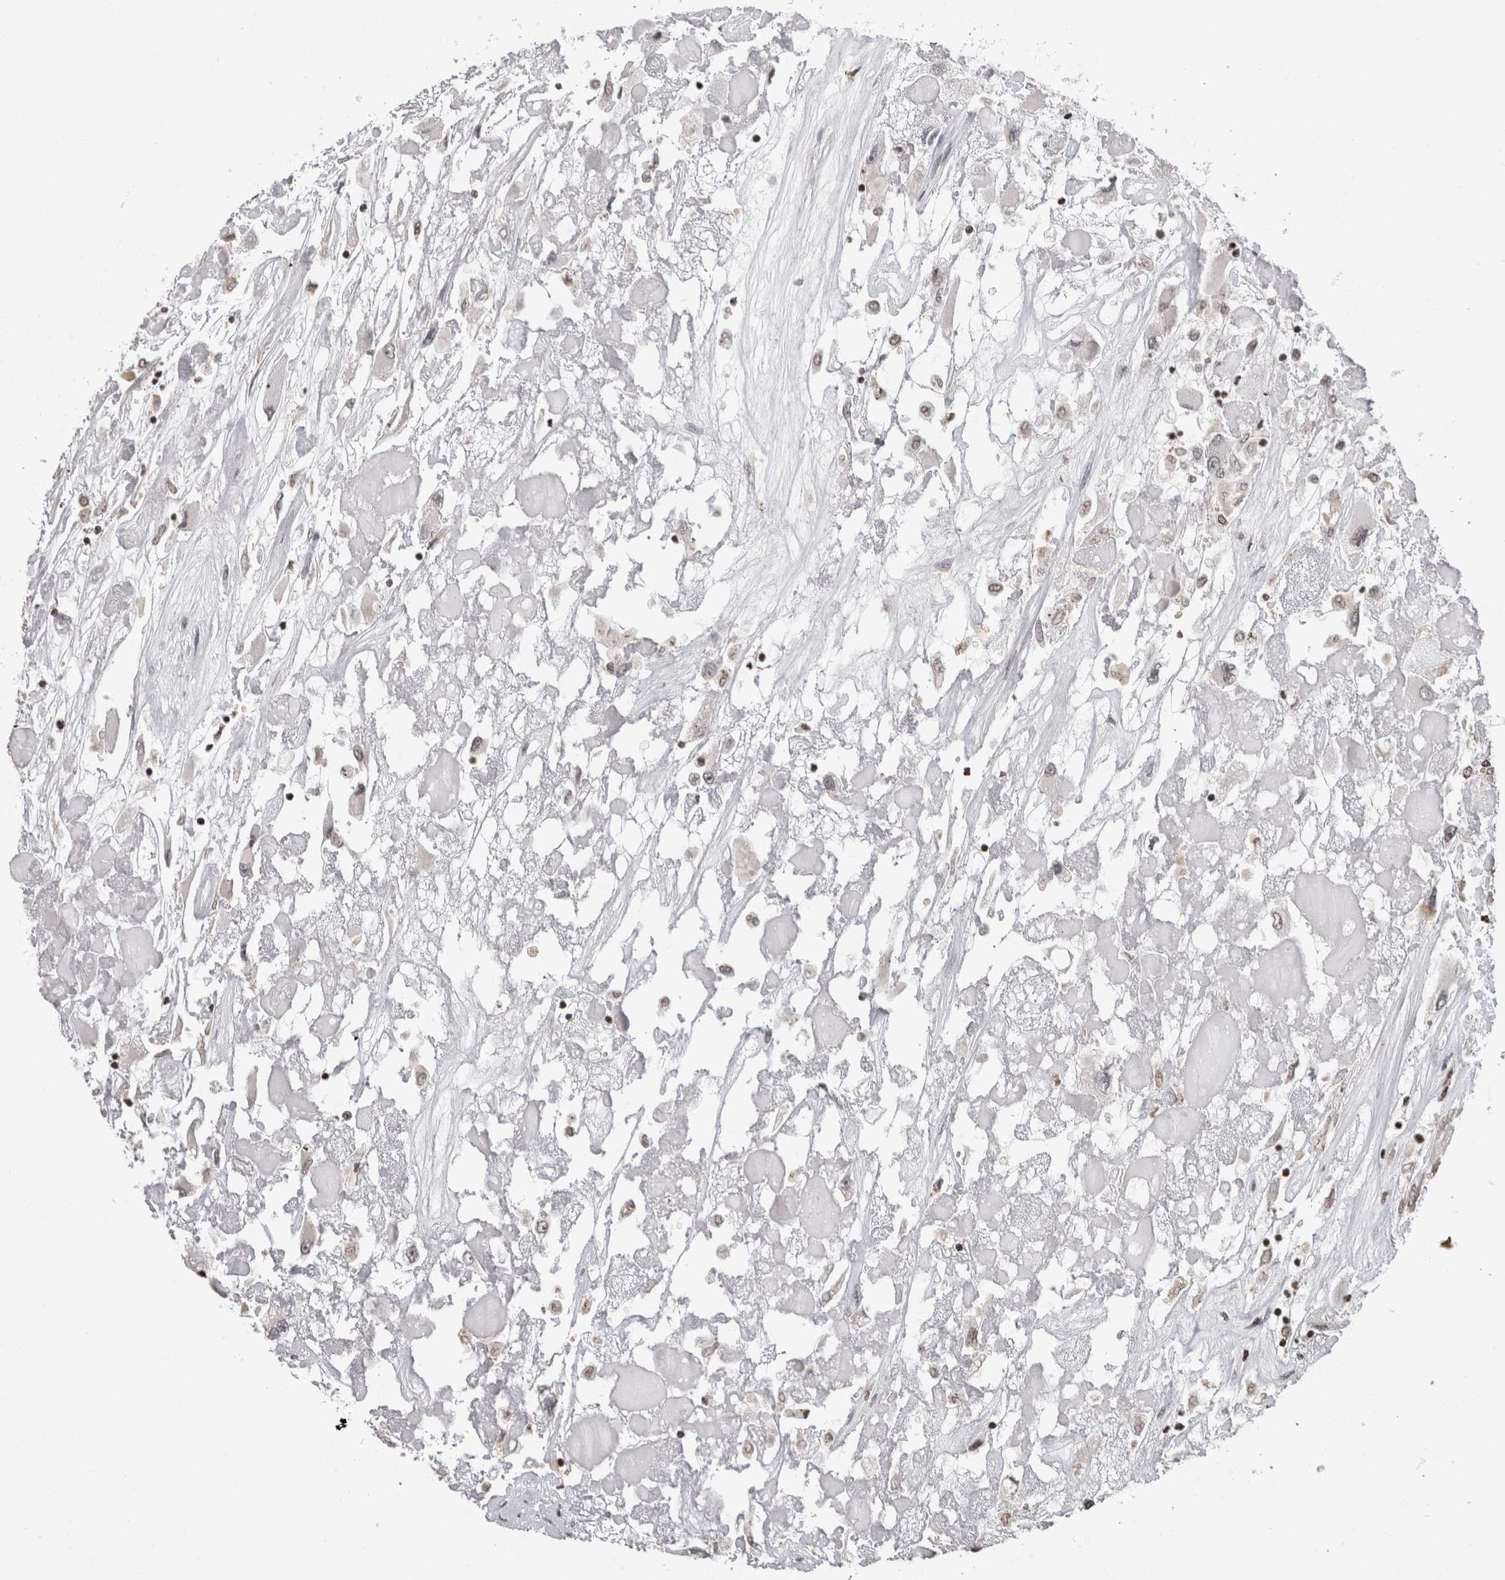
{"staining": {"intensity": "negative", "quantity": "none", "location": "none"}, "tissue": "renal cancer", "cell_type": "Tumor cells", "image_type": "cancer", "snomed": [{"axis": "morphology", "description": "Adenocarcinoma, NOS"}, {"axis": "topography", "description": "Kidney"}], "caption": "Human renal cancer (adenocarcinoma) stained for a protein using immunohistochemistry demonstrates no positivity in tumor cells.", "gene": "ZBTB11", "patient": {"sex": "female", "age": 52}}